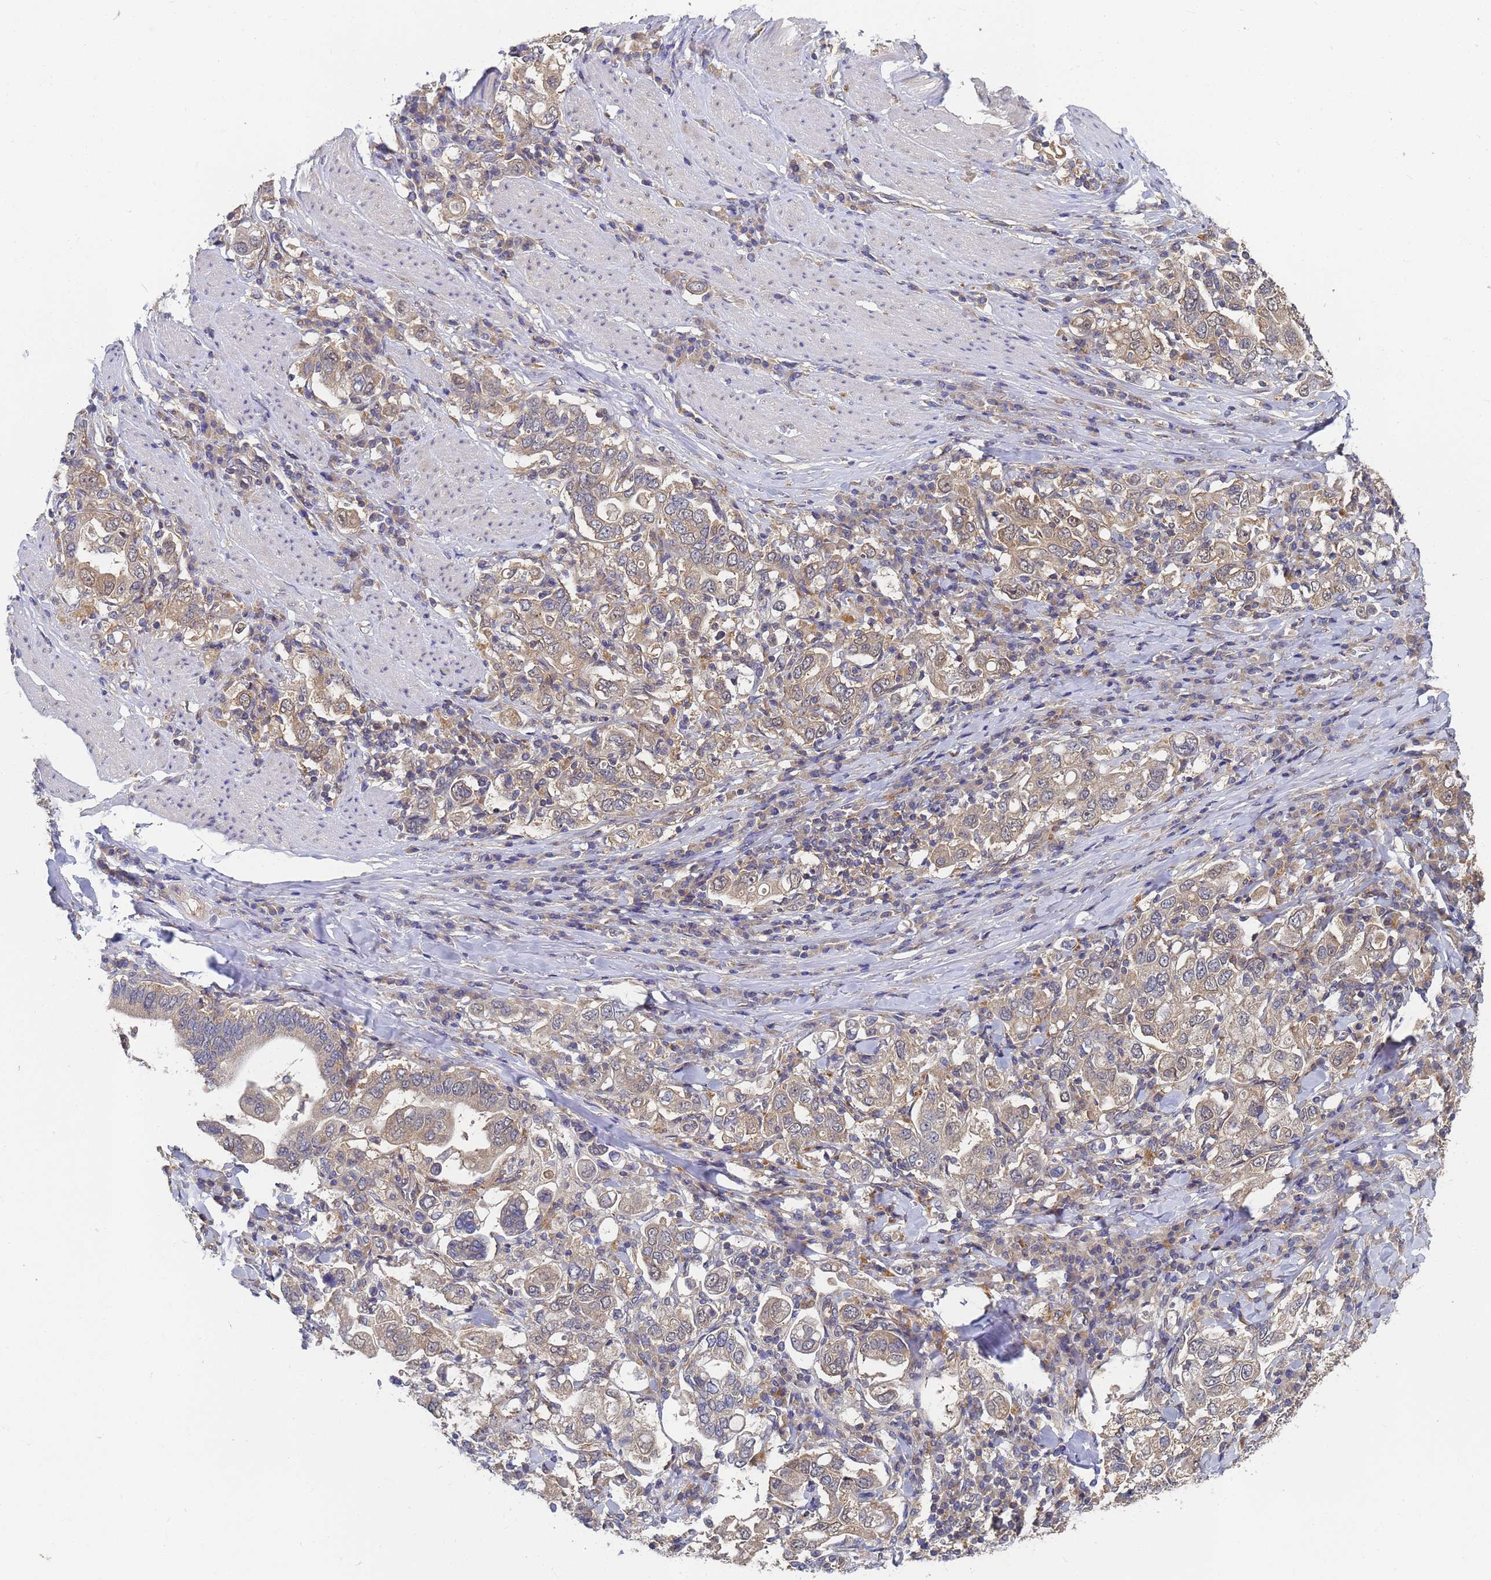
{"staining": {"intensity": "weak", "quantity": "25%-75%", "location": "cytoplasmic/membranous"}, "tissue": "stomach cancer", "cell_type": "Tumor cells", "image_type": "cancer", "snomed": [{"axis": "morphology", "description": "Adenocarcinoma, NOS"}, {"axis": "topography", "description": "Stomach, upper"}], "caption": "Tumor cells exhibit low levels of weak cytoplasmic/membranous positivity in about 25%-75% of cells in stomach cancer.", "gene": "ALS2CL", "patient": {"sex": "male", "age": 62}}